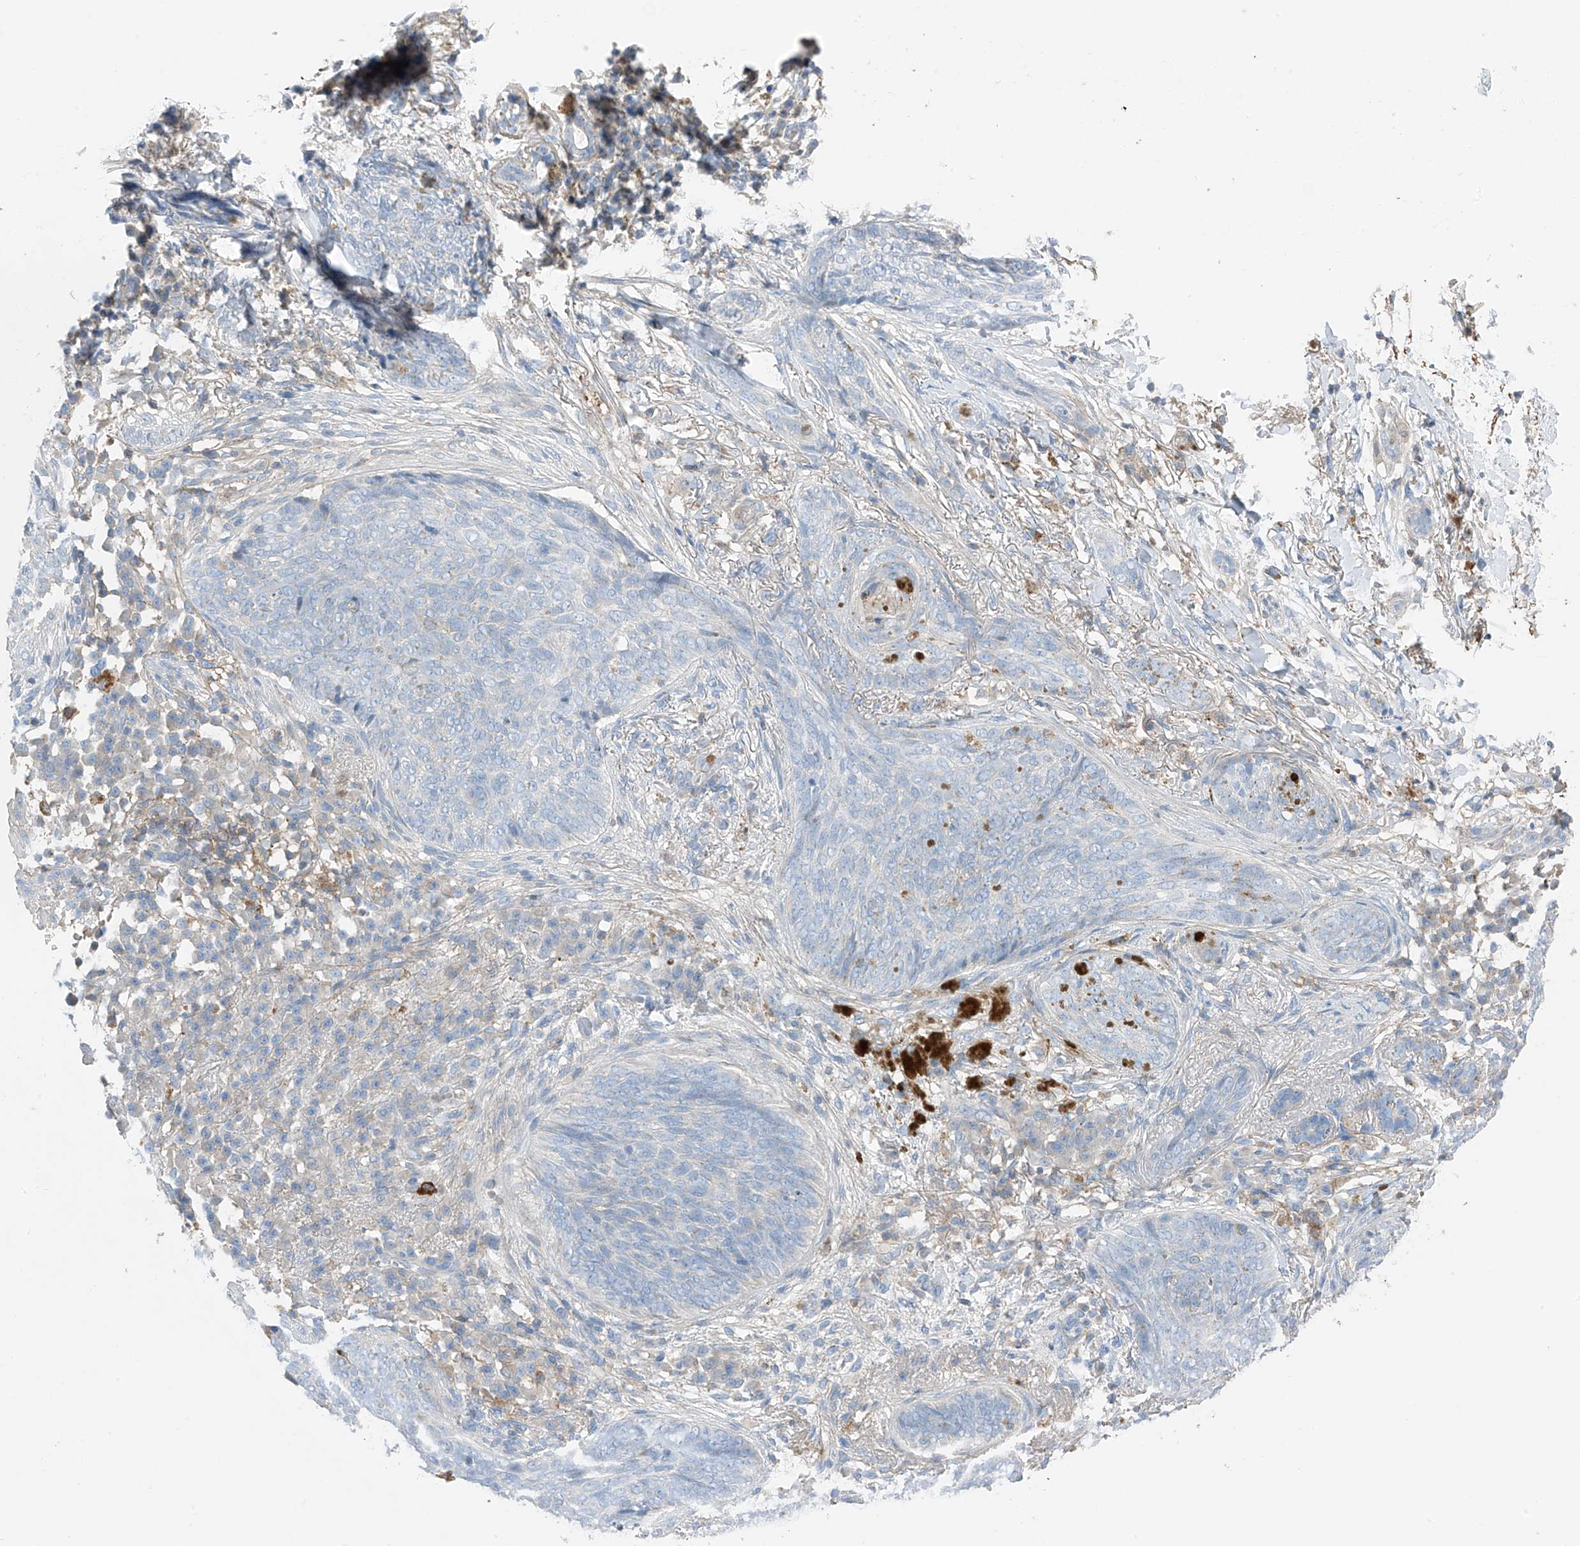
{"staining": {"intensity": "negative", "quantity": "none", "location": "none"}, "tissue": "skin cancer", "cell_type": "Tumor cells", "image_type": "cancer", "snomed": [{"axis": "morphology", "description": "Basal cell carcinoma"}, {"axis": "topography", "description": "Skin"}], "caption": "Immunohistochemistry (IHC) micrograph of neoplastic tissue: human basal cell carcinoma (skin) stained with DAB (3,3'-diaminobenzidine) displays no significant protein expression in tumor cells. (Brightfield microscopy of DAB immunohistochemistry at high magnification).", "gene": "NALCN", "patient": {"sex": "male", "age": 85}}